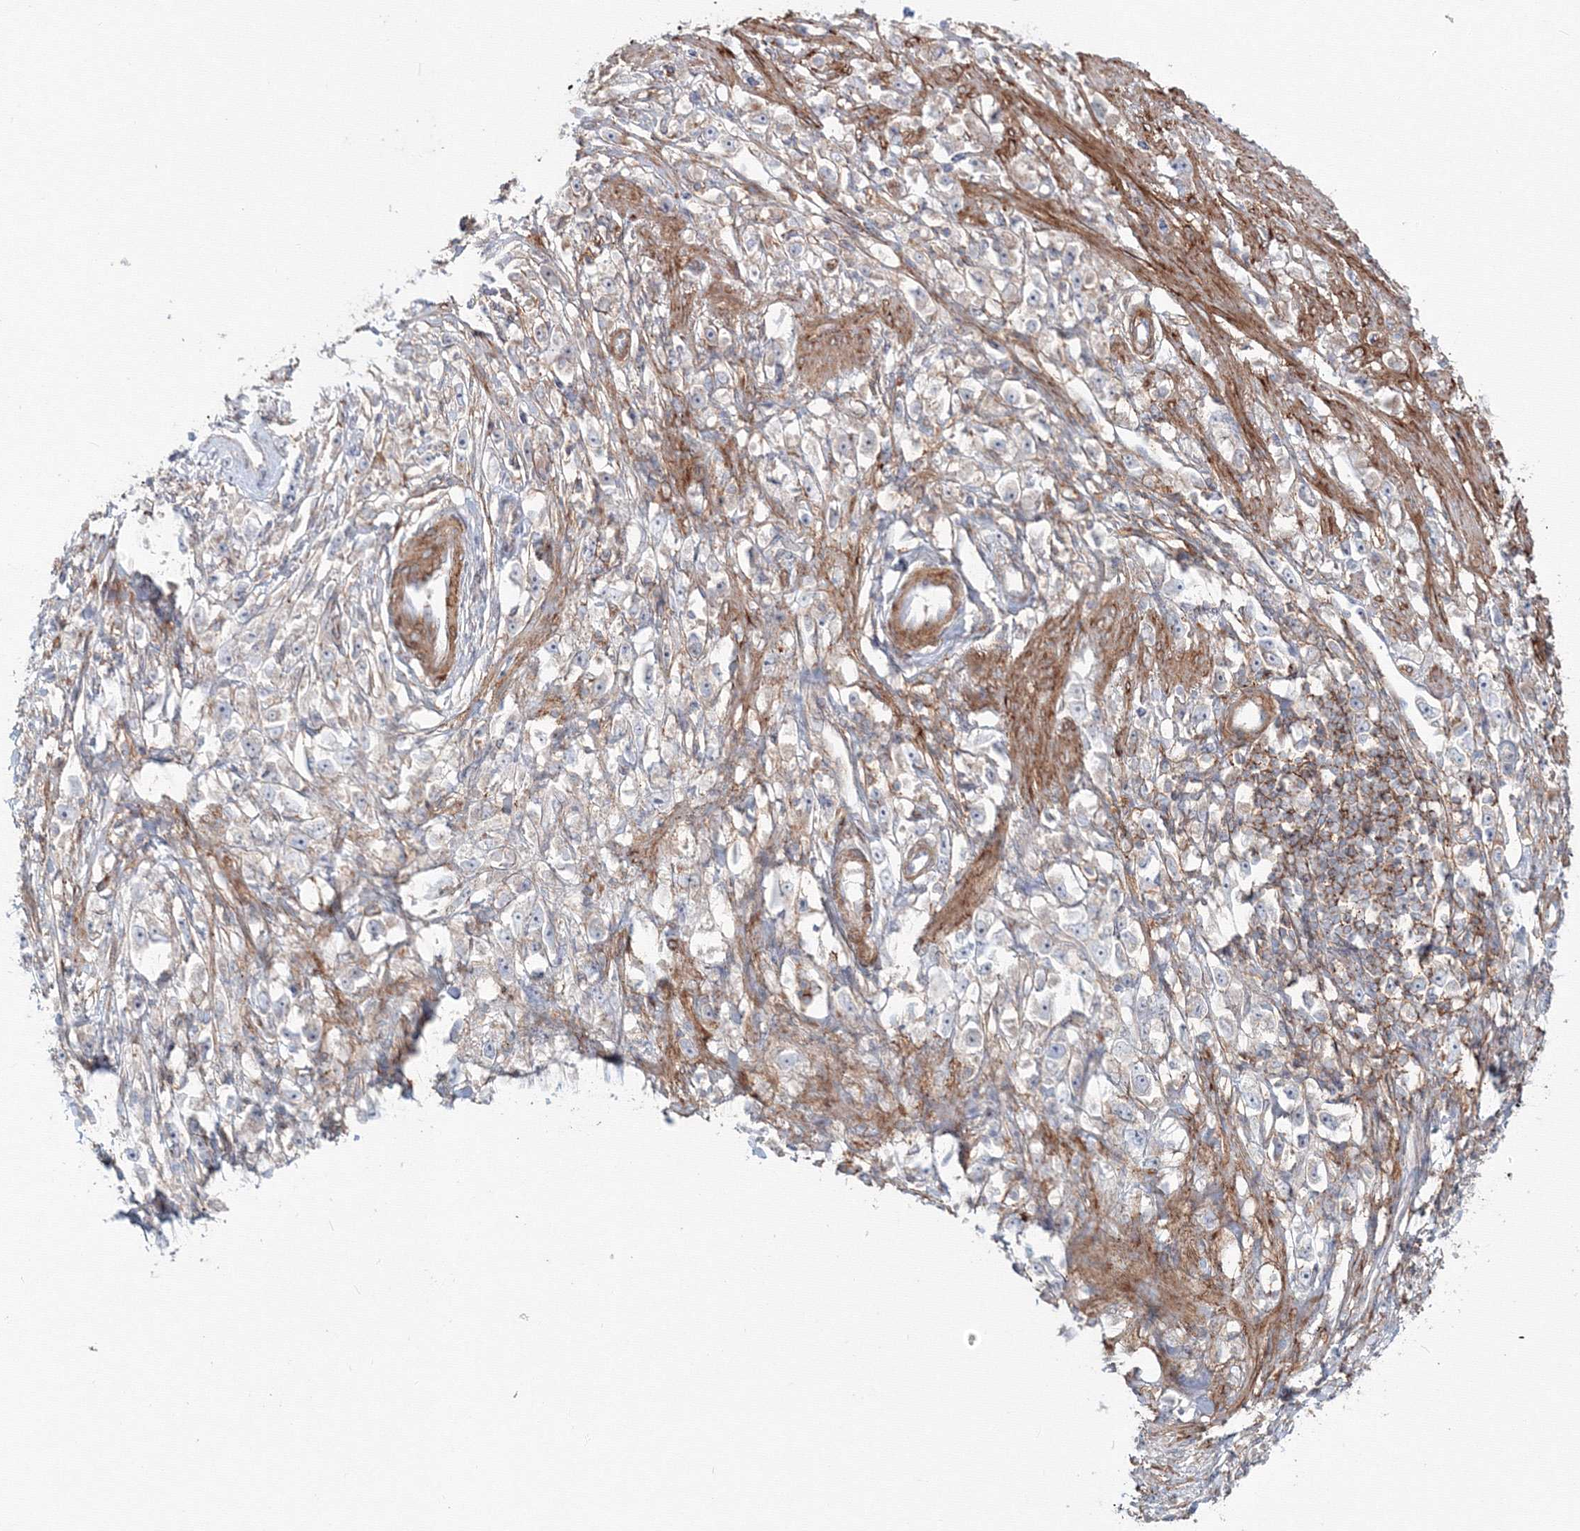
{"staining": {"intensity": "negative", "quantity": "none", "location": "none"}, "tissue": "stomach cancer", "cell_type": "Tumor cells", "image_type": "cancer", "snomed": [{"axis": "morphology", "description": "Adenocarcinoma, NOS"}, {"axis": "topography", "description": "Stomach"}], "caption": "Stomach adenocarcinoma was stained to show a protein in brown. There is no significant positivity in tumor cells. (DAB (3,3'-diaminobenzidine) immunohistochemistry with hematoxylin counter stain).", "gene": "SH3PXD2A", "patient": {"sex": "female", "age": 59}}